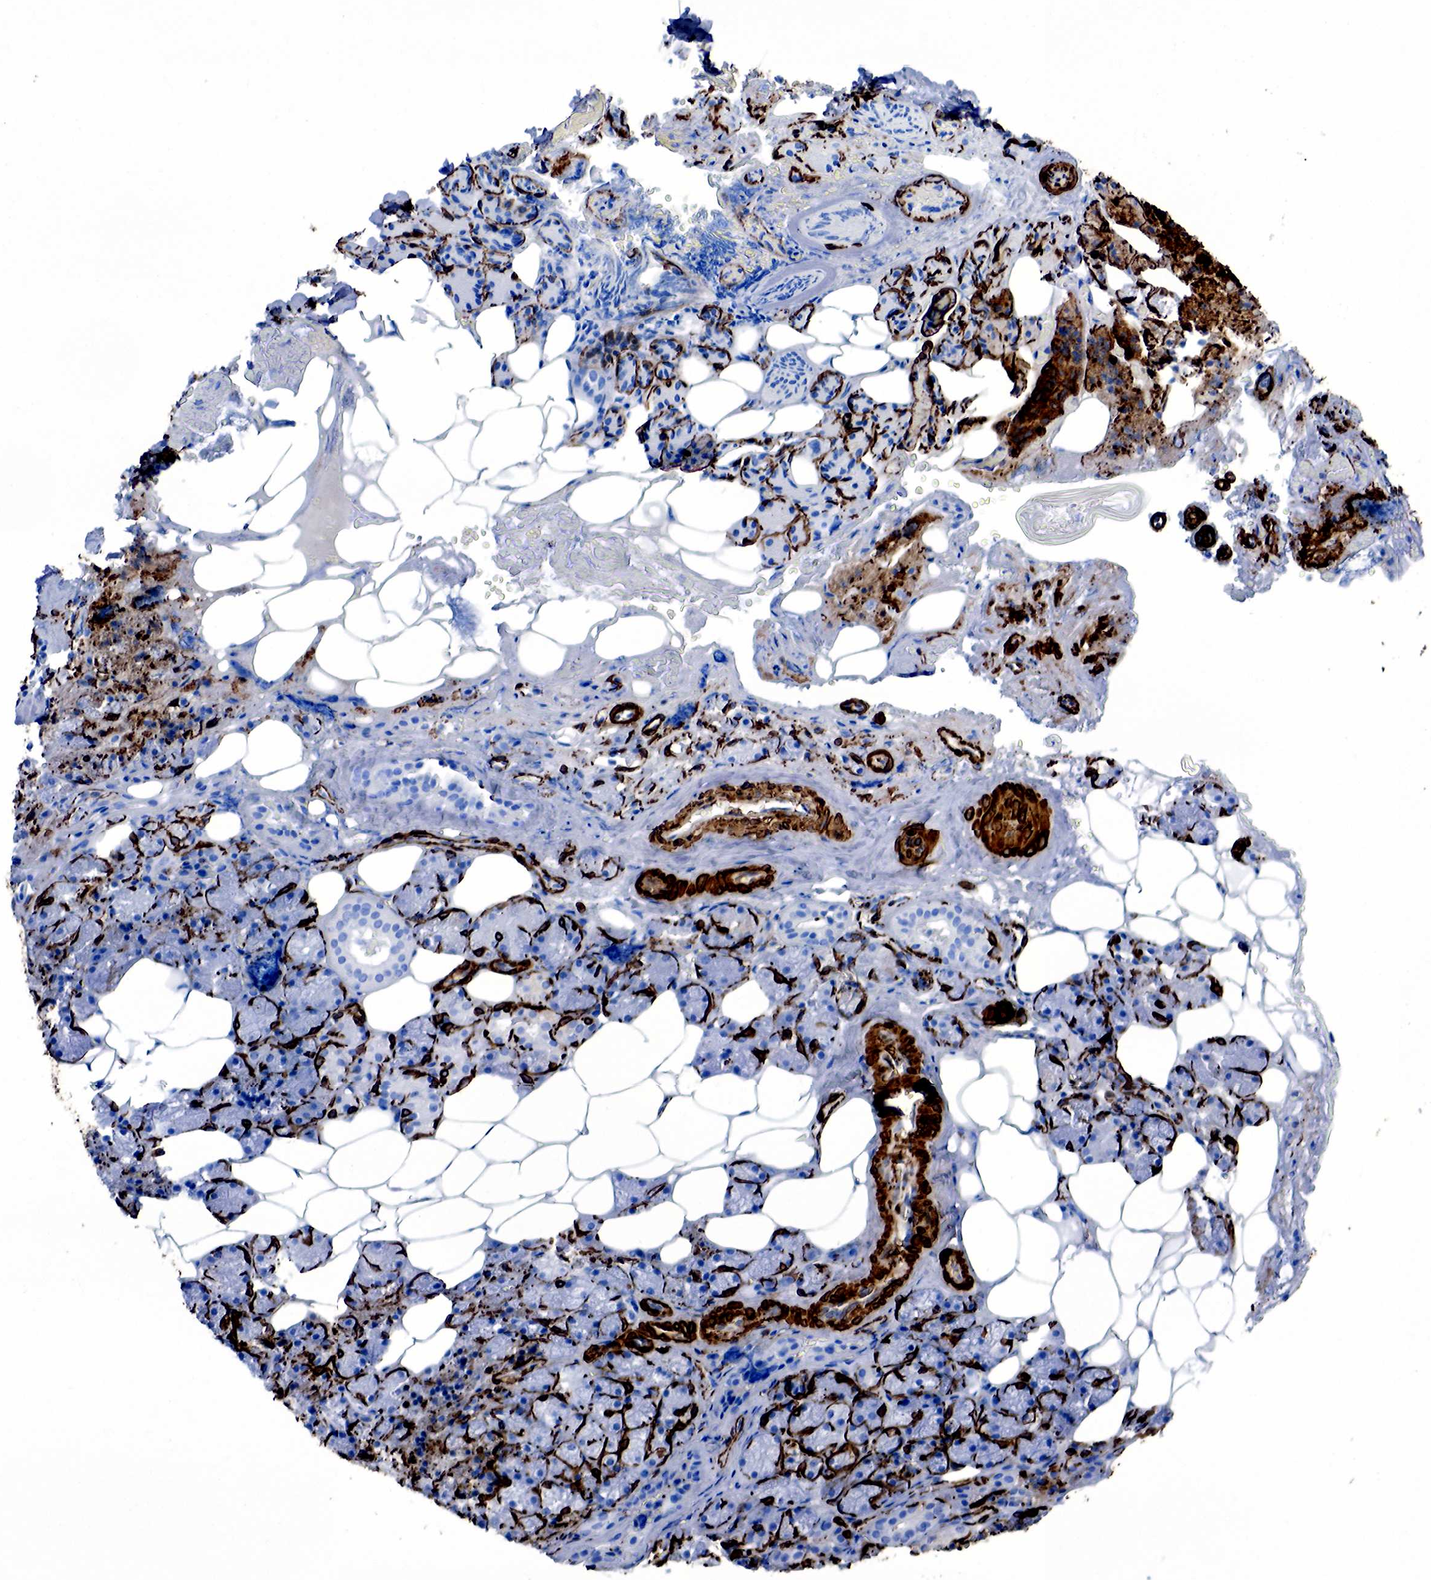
{"staining": {"intensity": "negative", "quantity": "none", "location": "none"}, "tissue": "salivary gland", "cell_type": "Glandular cells", "image_type": "normal", "snomed": [{"axis": "morphology", "description": "Normal tissue, NOS"}, {"axis": "topography", "description": "Salivary gland"}], "caption": "This is an immunohistochemistry histopathology image of benign human salivary gland. There is no staining in glandular cells.", "gene": "ACTA2", "patient": {"sex": "female", "age": 55}}